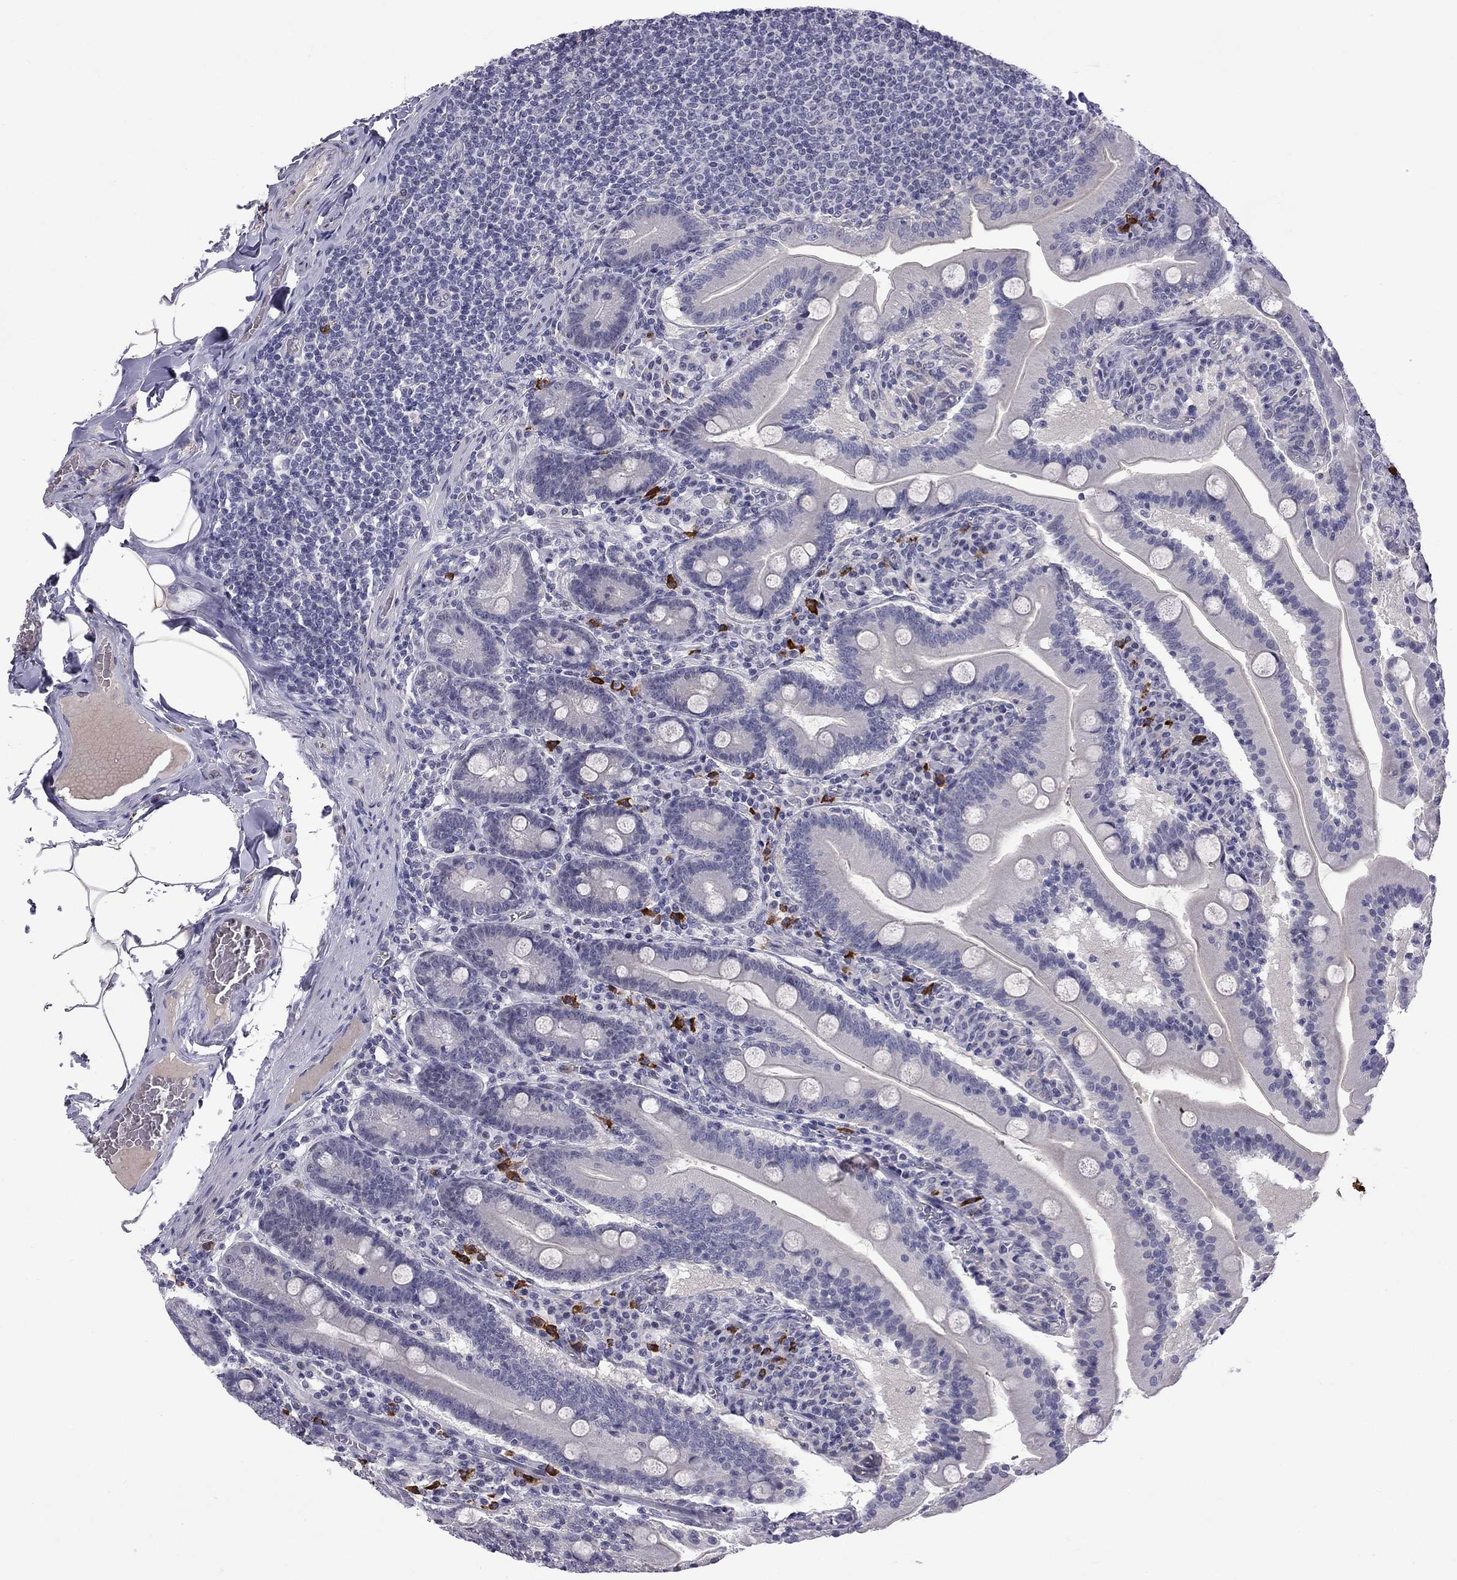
{"staining": {"intensity": "negative", "quantity": "none", "location": "none"}, "tissue": "small intestine", "cell_type": "Glandular cells", "image_type": "normal", "snomed": [{"axis": "morphology", "description": "Normal tissue, NOS"}, {"axis": "topography", "description": "Small intestine"}], "caption": "Unremarkable small intestine was stained to show a protein in brown. There is no significant staining in glandular cells. (Stains: DAB immunohistochemistry with hematoxylin counter stain, Microscopy: brightfield microscopy at high magnification).", "gene": "RTL9", "patient": {"sex": "male", "age": 37}}